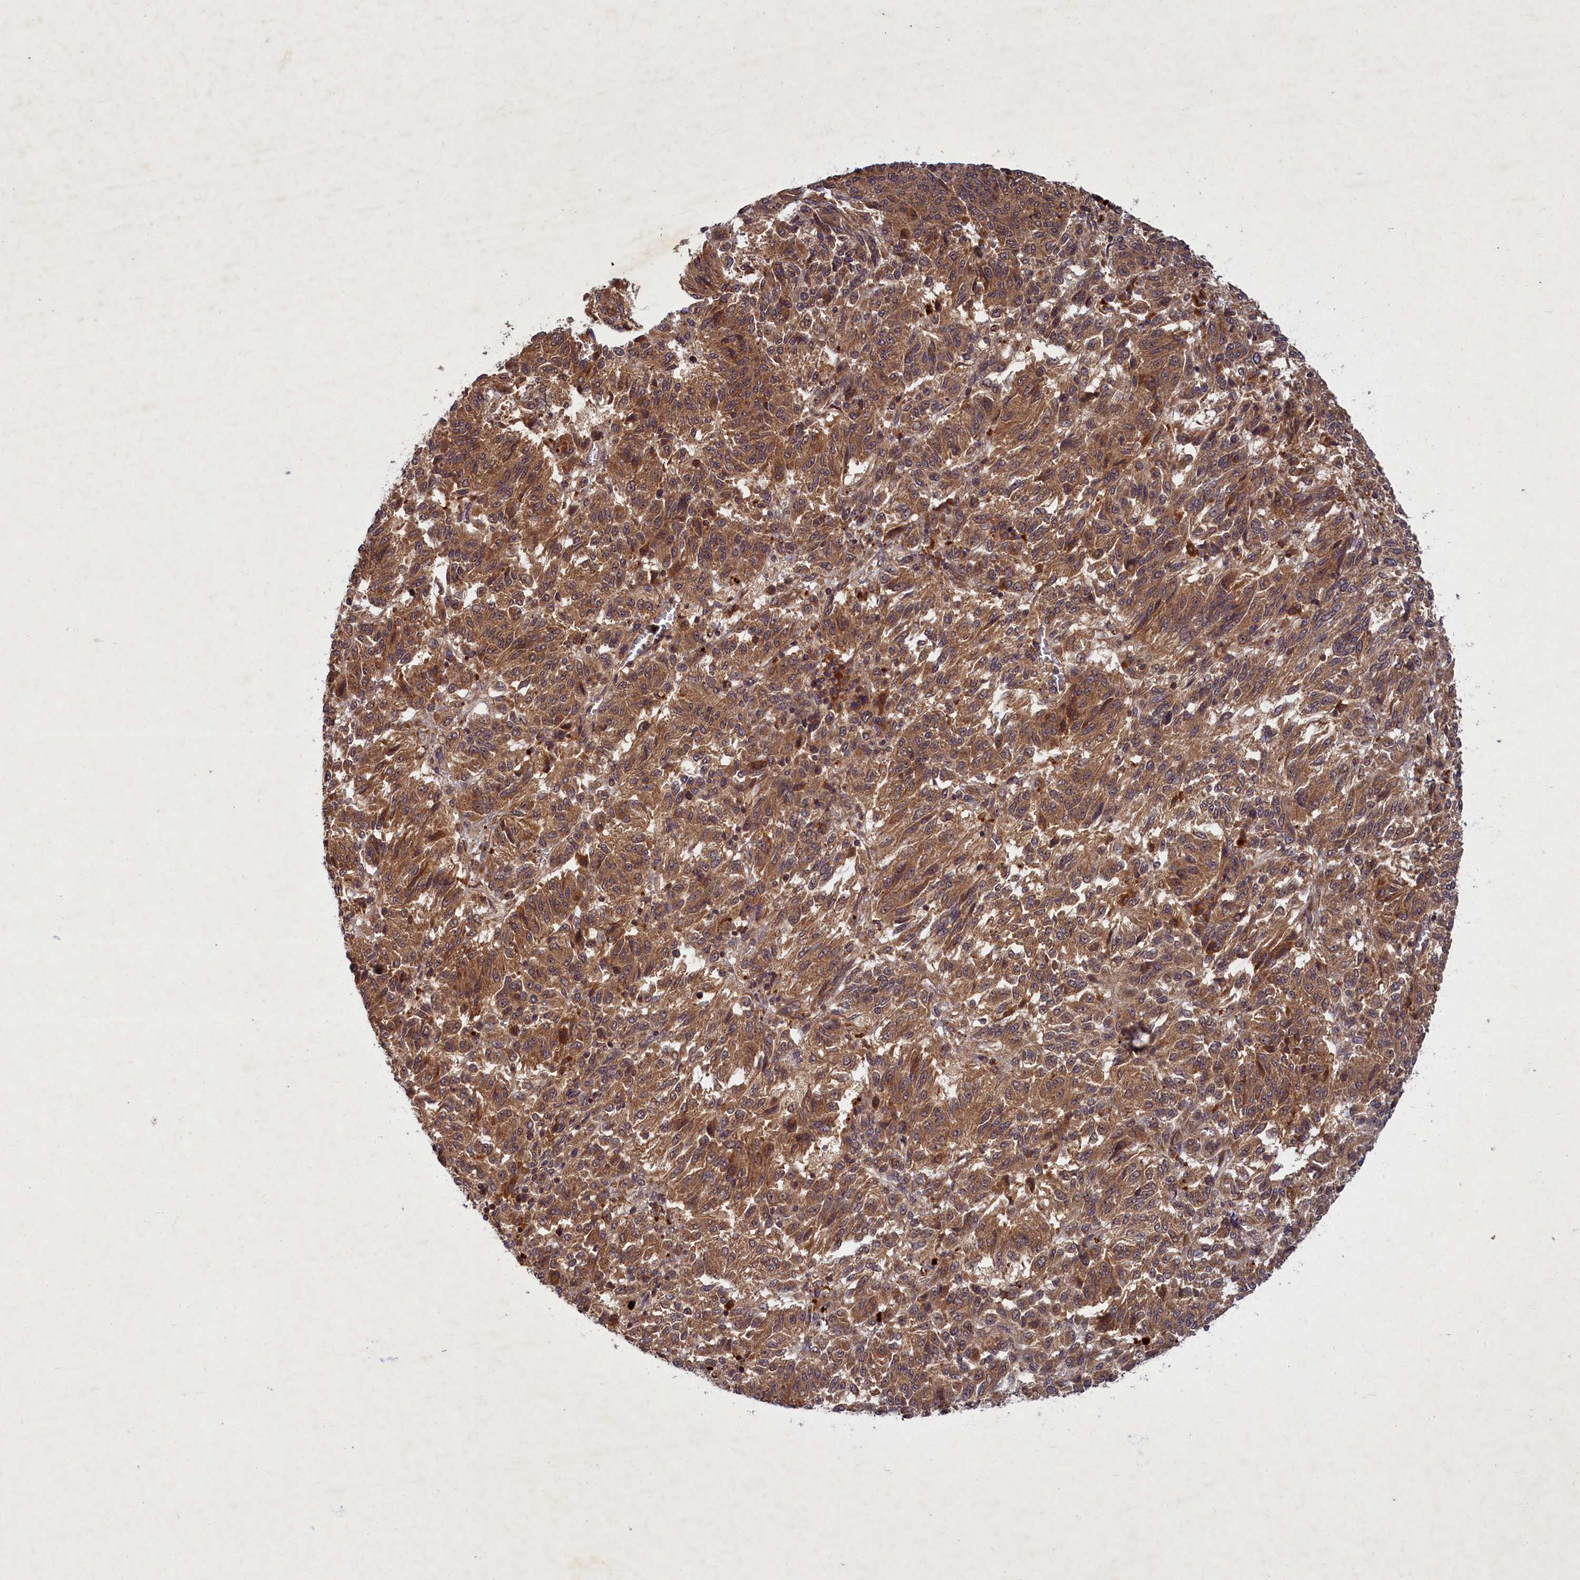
{"staining": {"intensity": "moderate", "quantity": ">75%", "location": "cytoplasmic/membranous"}, "tissue": "melanoma", "cell_type": "Tumor cells", "image_type": "cancer", "snomed": [{"axis": "morphology", "description": "Malignant melanoma, Metastatic site"}, {"axis": "topography", "description": "Lung"}], "caption": "Human melanoma stained with a brown dye exhibits moderate cytoplasmic/membranous positive positivity in approximately >75% of tumor cells.", "gene": "BICD1", "patient": {"sex": "male", "age": 64}}